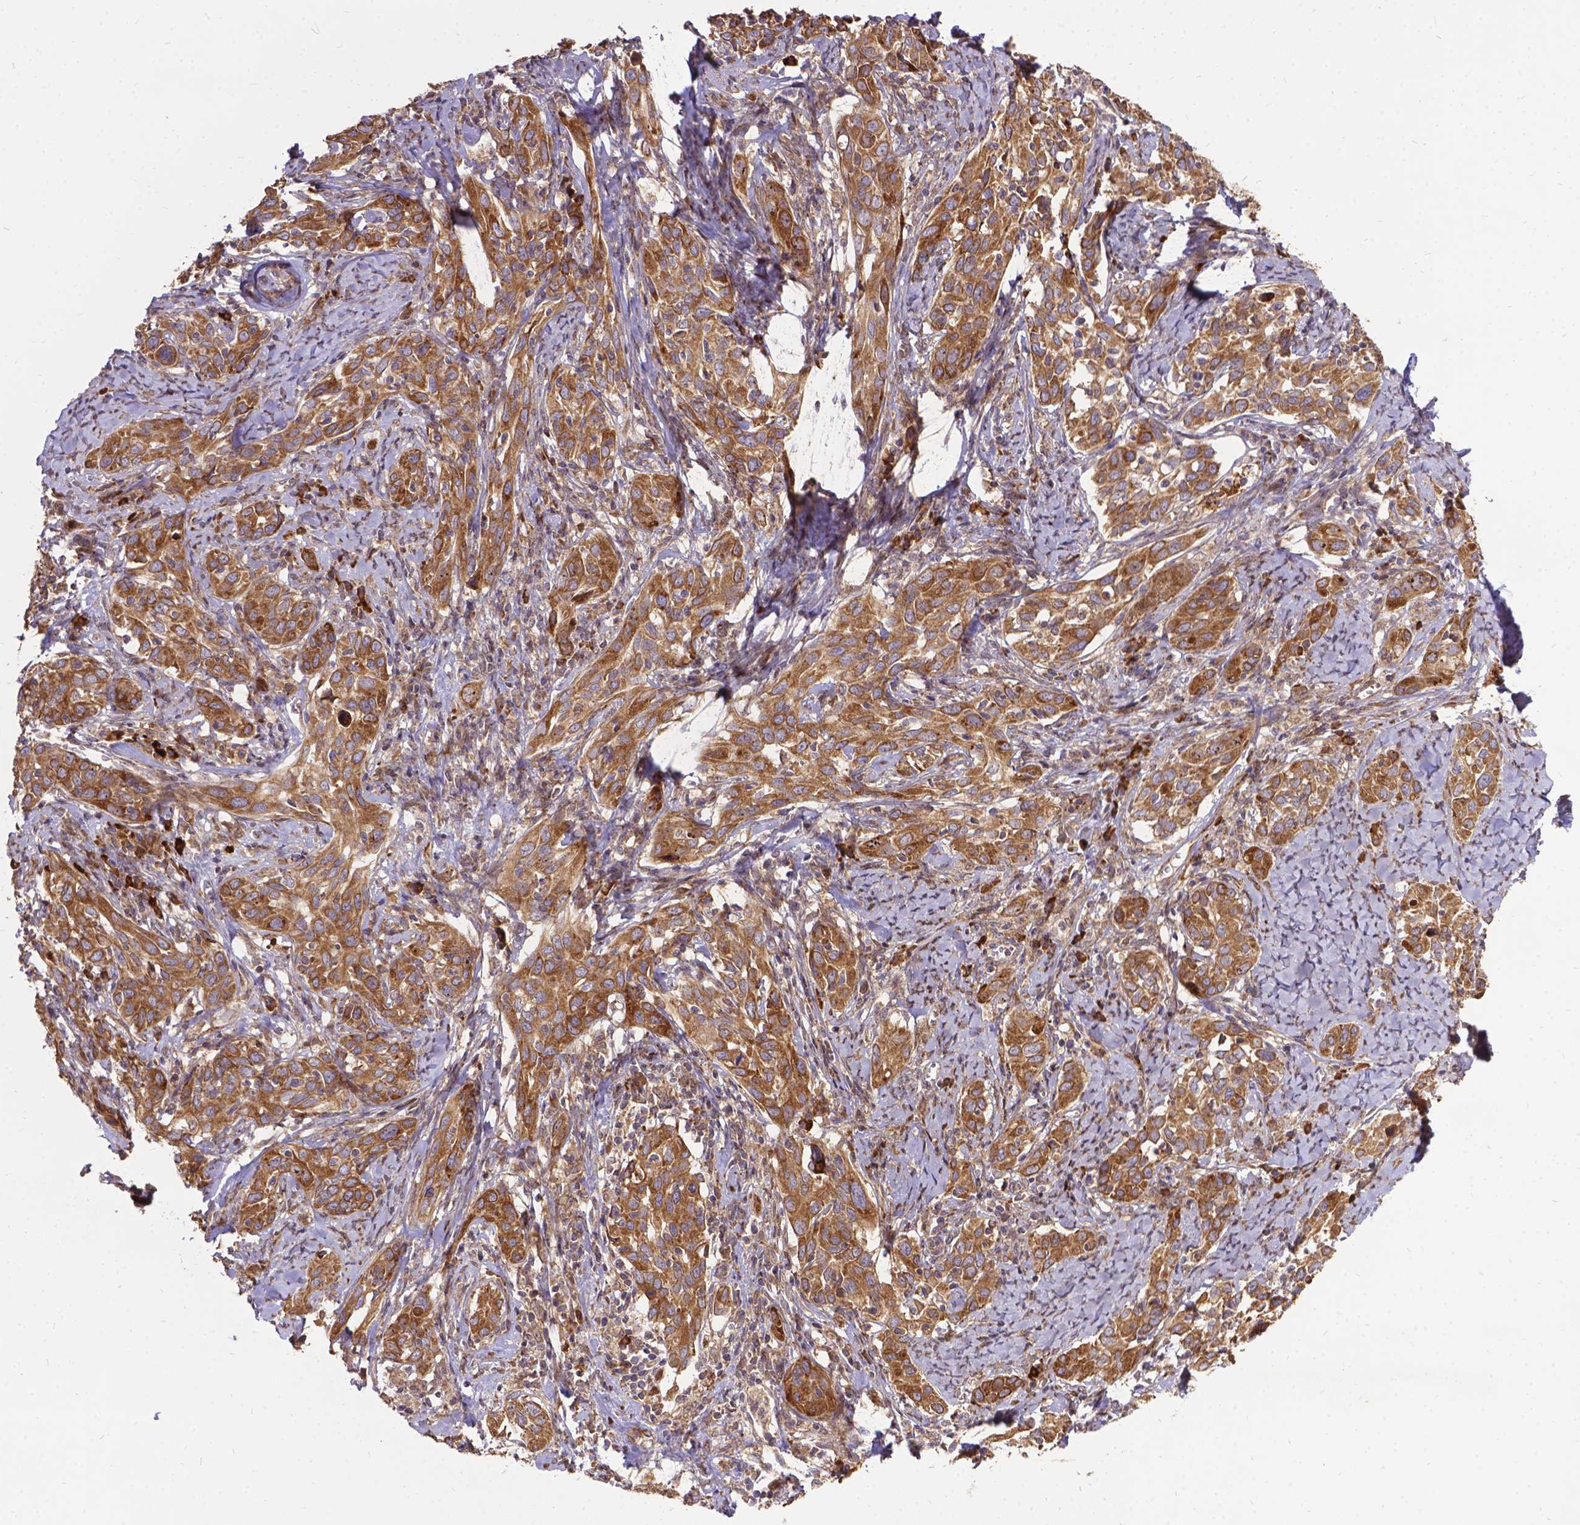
{"staining": {"intensity": "moderate", "quantity": ">75%", "location": "cytoplasmic/membranous"}, "tissue": "cervical cancer", "cell_type": "Tumor cells", "image_type": "cancer", "snomed": [{"axis": "morphology", "description": "Squamous cell carcinoma, NOS"}, {"axis": "topography", "description": "Cervix"}], "caption": "Immunohistochemical staining of cervical cancer (squamous cell carcinoma) exhibits medium levels of moderate cytoplasmic/membranous protein expression in approximately >75% of tumor cells.", "gene": "DENND6A", "patient": {"sex": "female", "age": 51}}